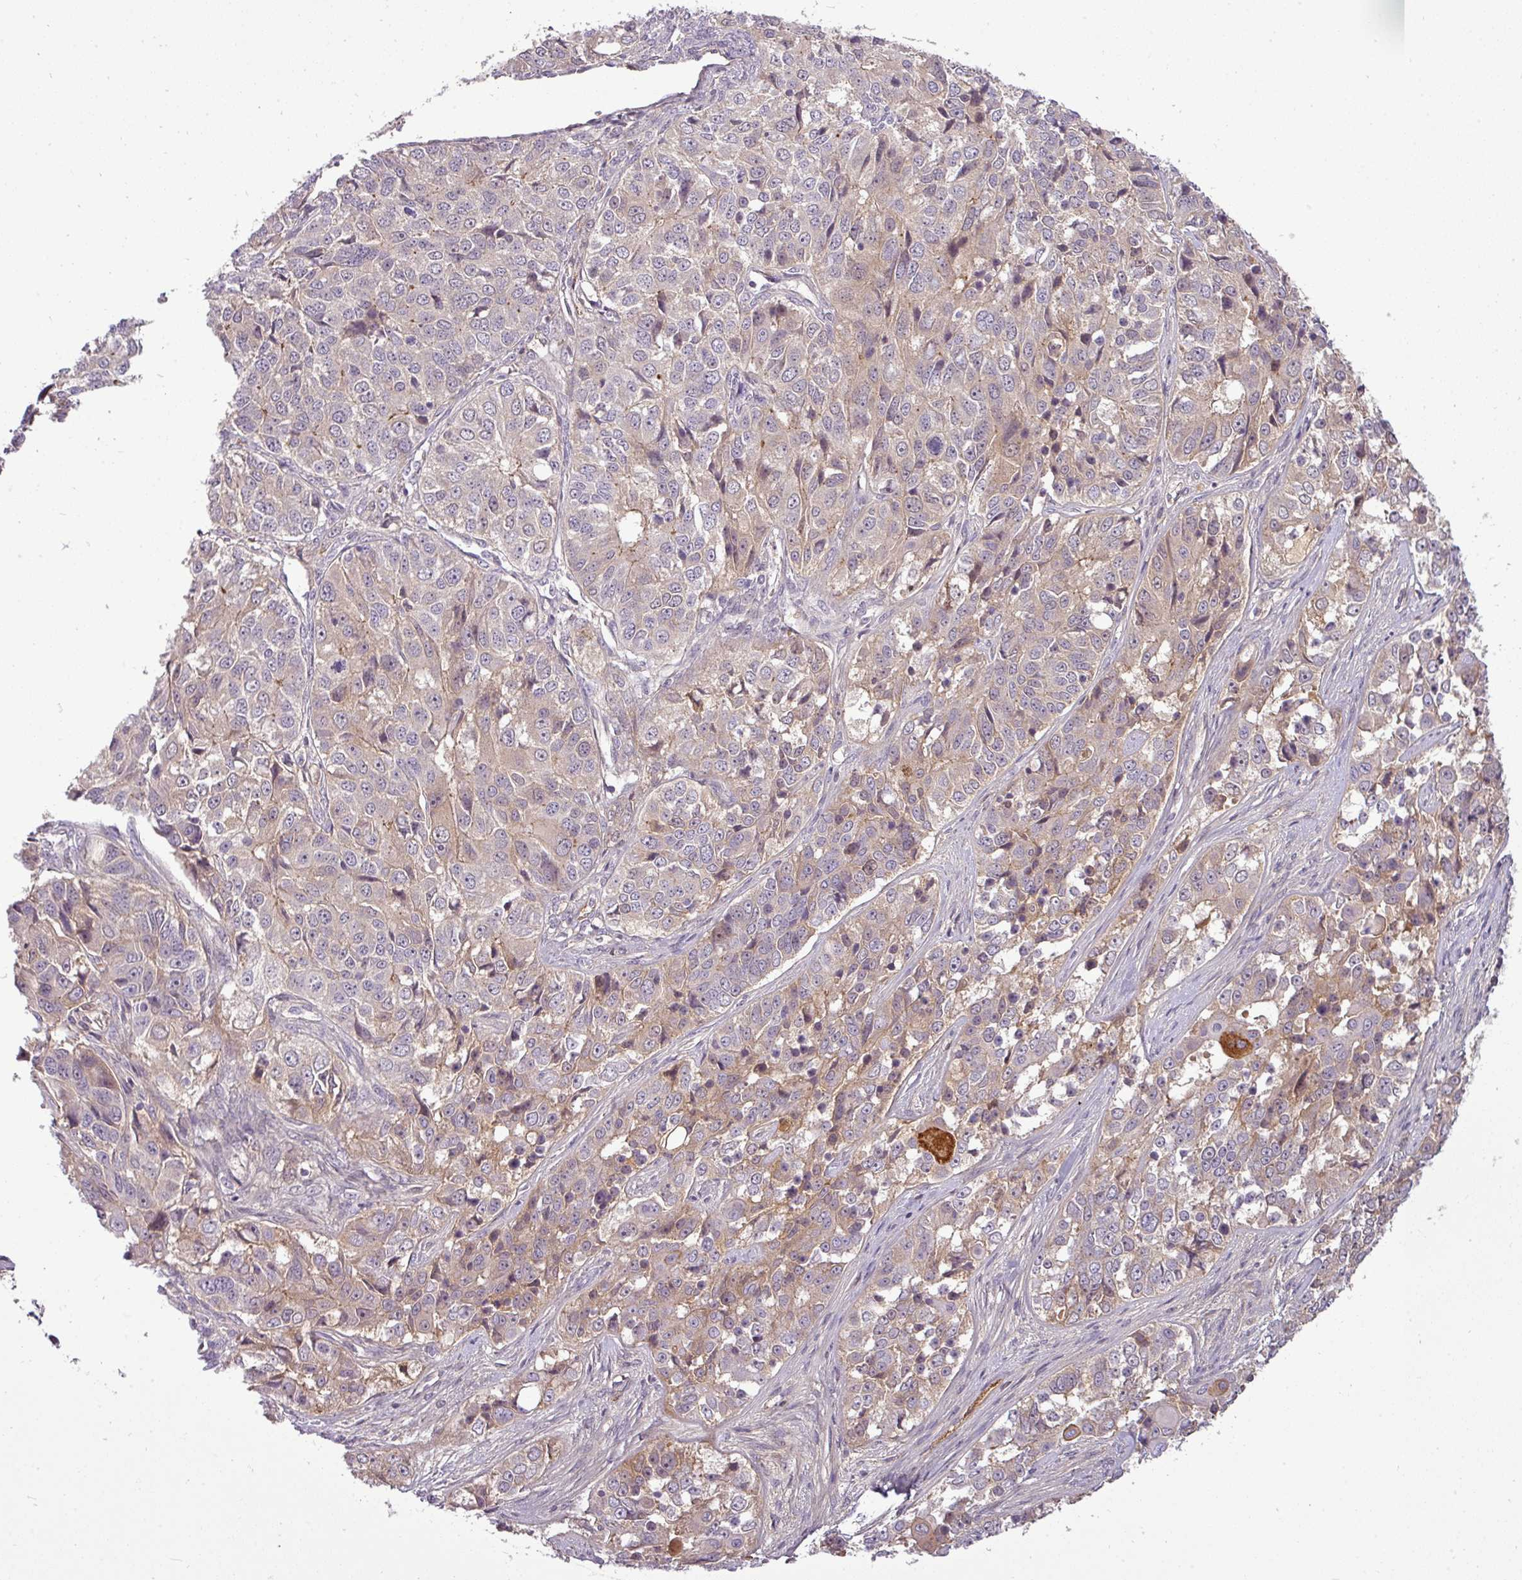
{"staining": {"intensity": "weak", "quantity": ">75%", "location": "cytoplasmic/membranous"}, "tissue": "ovarian cancer", "cell_type": "Tumor cells", "image_type": "cancer", "snomed": [{"axis": "morphology", "description": "Carcinoma, endometroid"}, {"axis": "topography", "description": "Ovary"}], "caption": "The micrograph shows staining of ovarian cancer (endometroid carcinoma), revealing weak cytoplasmic/membranous protein positivity (brown color) within tumor cells. (Brightfield microscopy of DAB IHC at high magnification).", "gene": "APOM", "patient": {"sex": "female", "age": 51}}